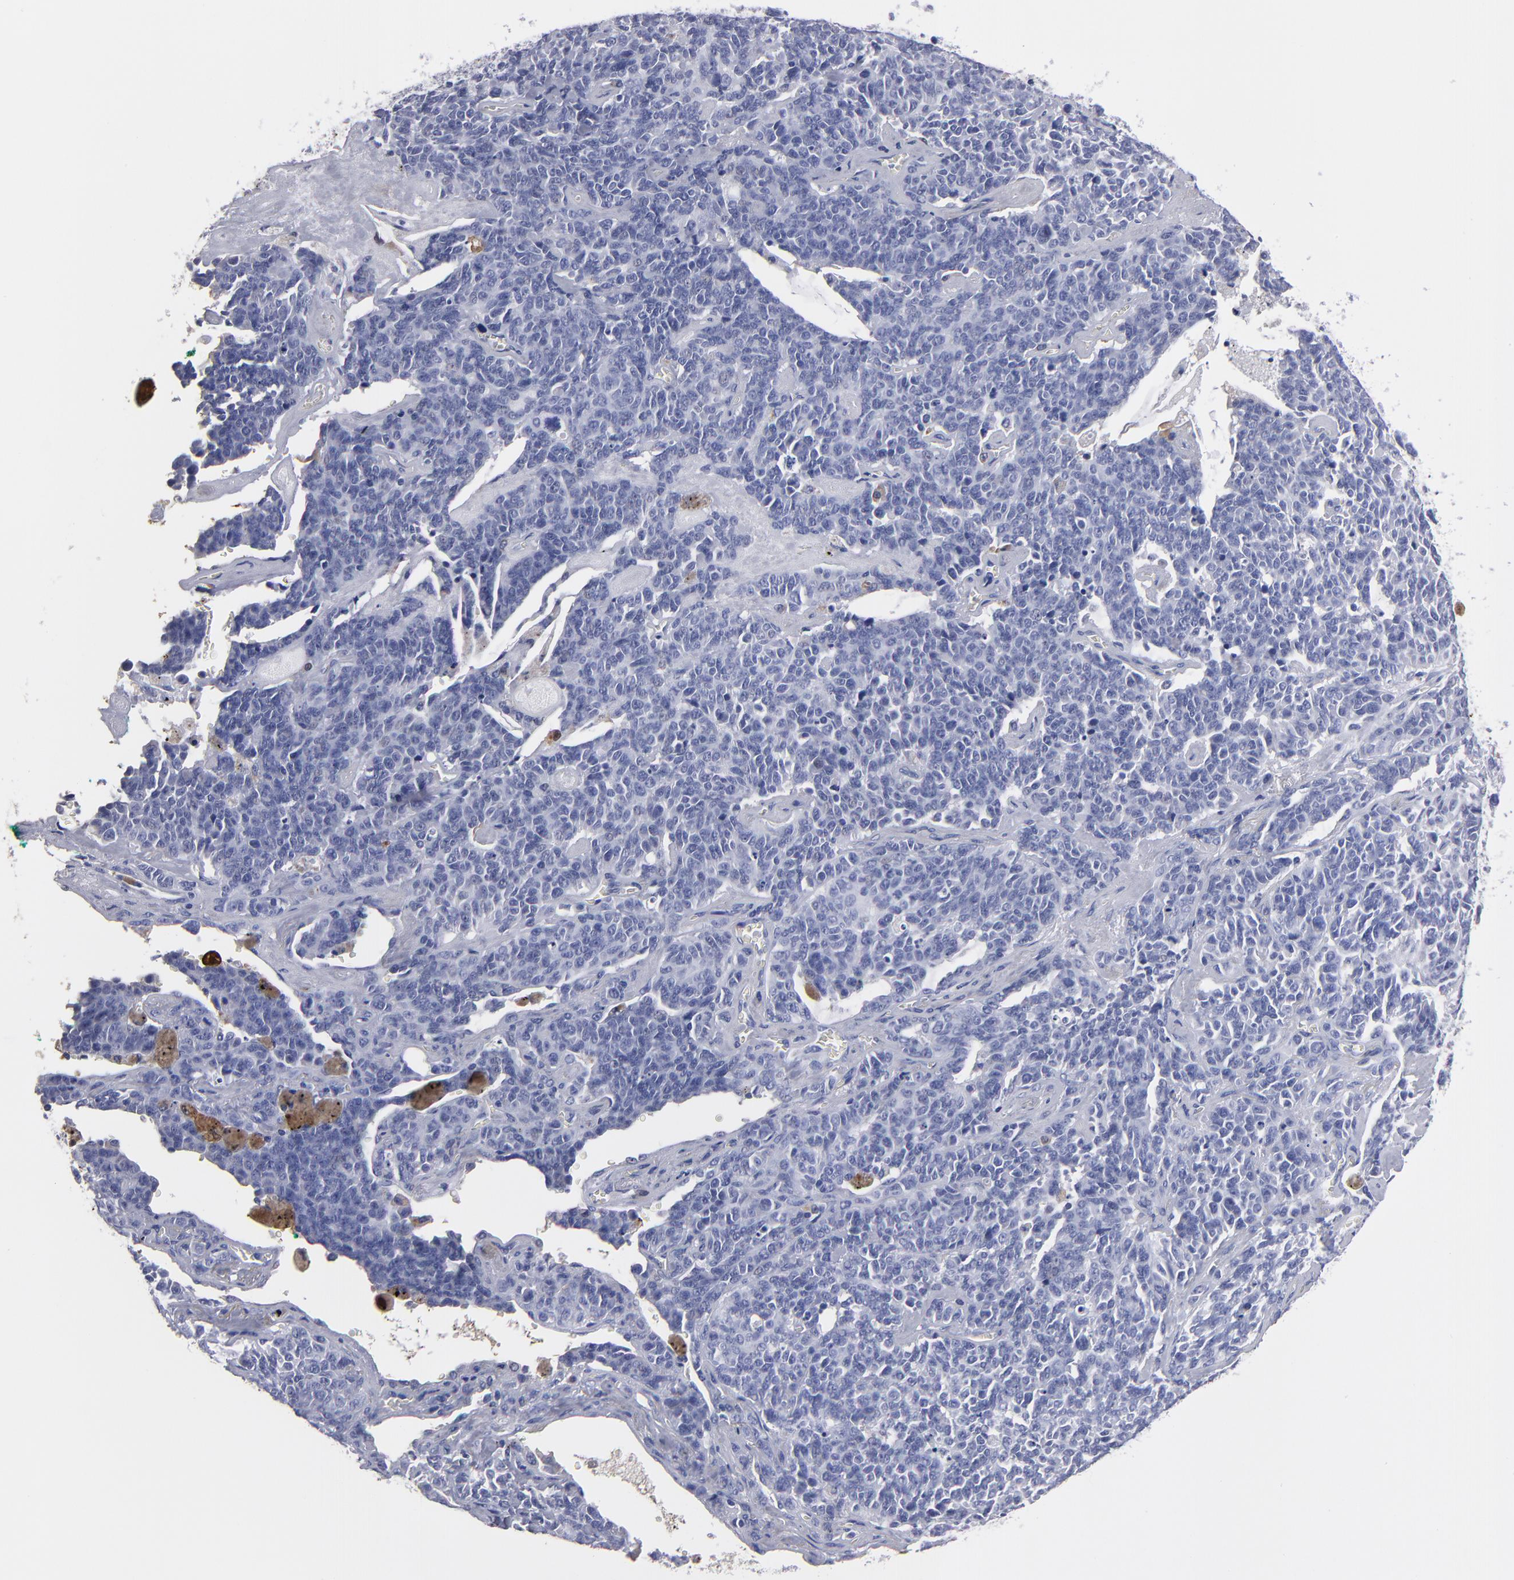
{"staining": {"intensity": "negative", "quantity": "none", "location": "none"}, "tissue": "lung cancer", "cell_type": "Tumor cells", "image_type": "cancer", "snomed": [{"axis": "morphology", "description": "Neoplasm, malignant, NOS"}, {"axis": "topography", "description": "Lung"}], "caption": "Immunohistochemistry (IHC) photomicrograph of lung cancer stained for a protein (brown), which displays no expression in tumor cells.", "gene": "FABP4", "patient": {"sex": "female", "age": 58}}